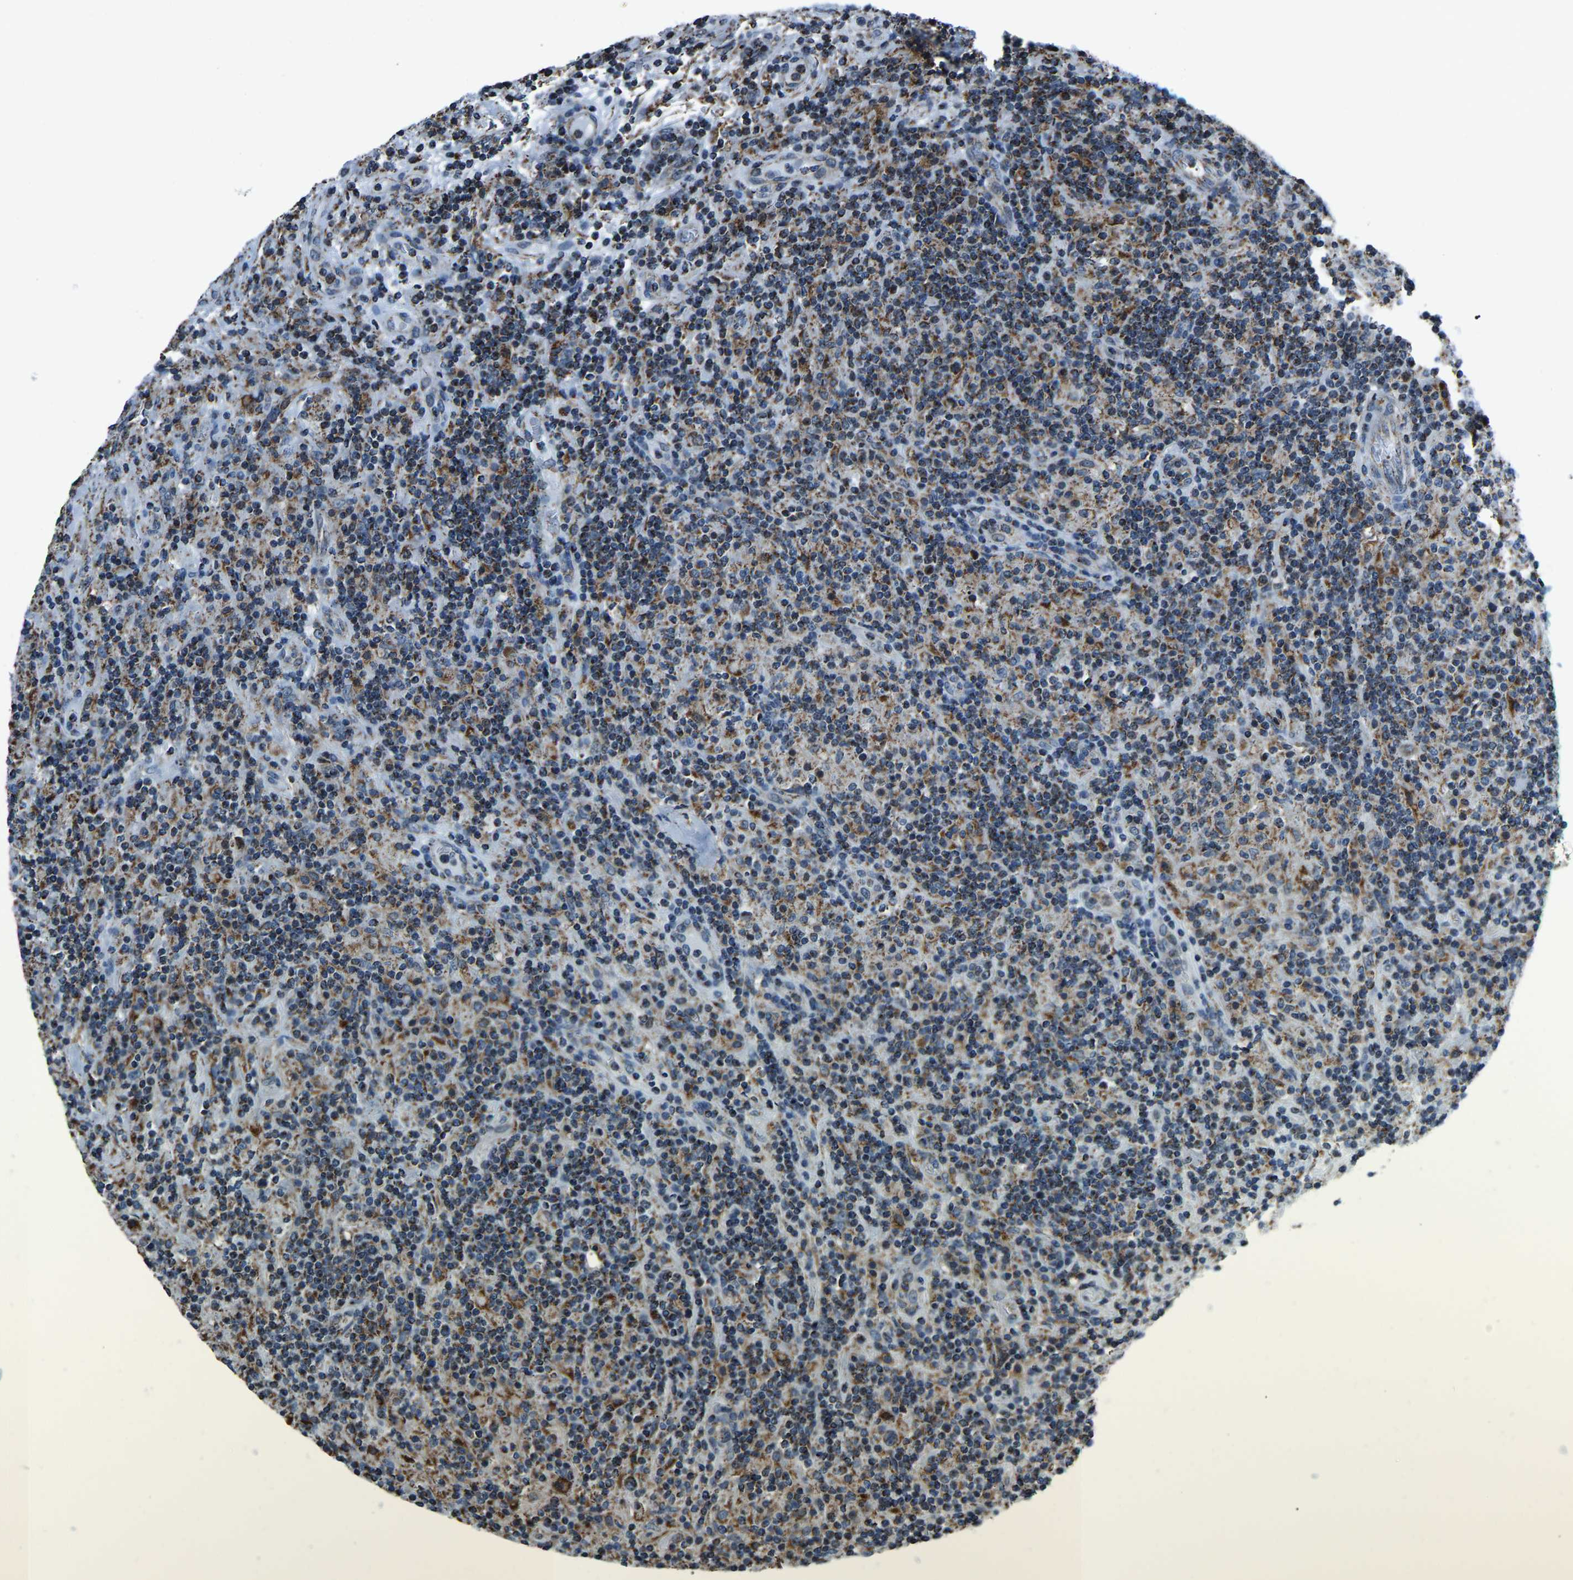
{"staining": {"intensity": "strong", "quantity": ">75%", "location": "cytoplasmic/membranous"}, "tissue": "lymphoma", "cell_type": "Tumor cells", "image_type": "cancer", "snomed": [{"axis": "morphology", "description": "Hodgkin's disease, NOS"}, {"axis": "topography", "description": "Lymph node"}], "caption": "Strong cytoplasmic/membranous positivity is seen in about >75% of tumor cells in Hodgkin's disease.", "gene": "RBM33", "patient": {"sex": "male", "age": 70}}